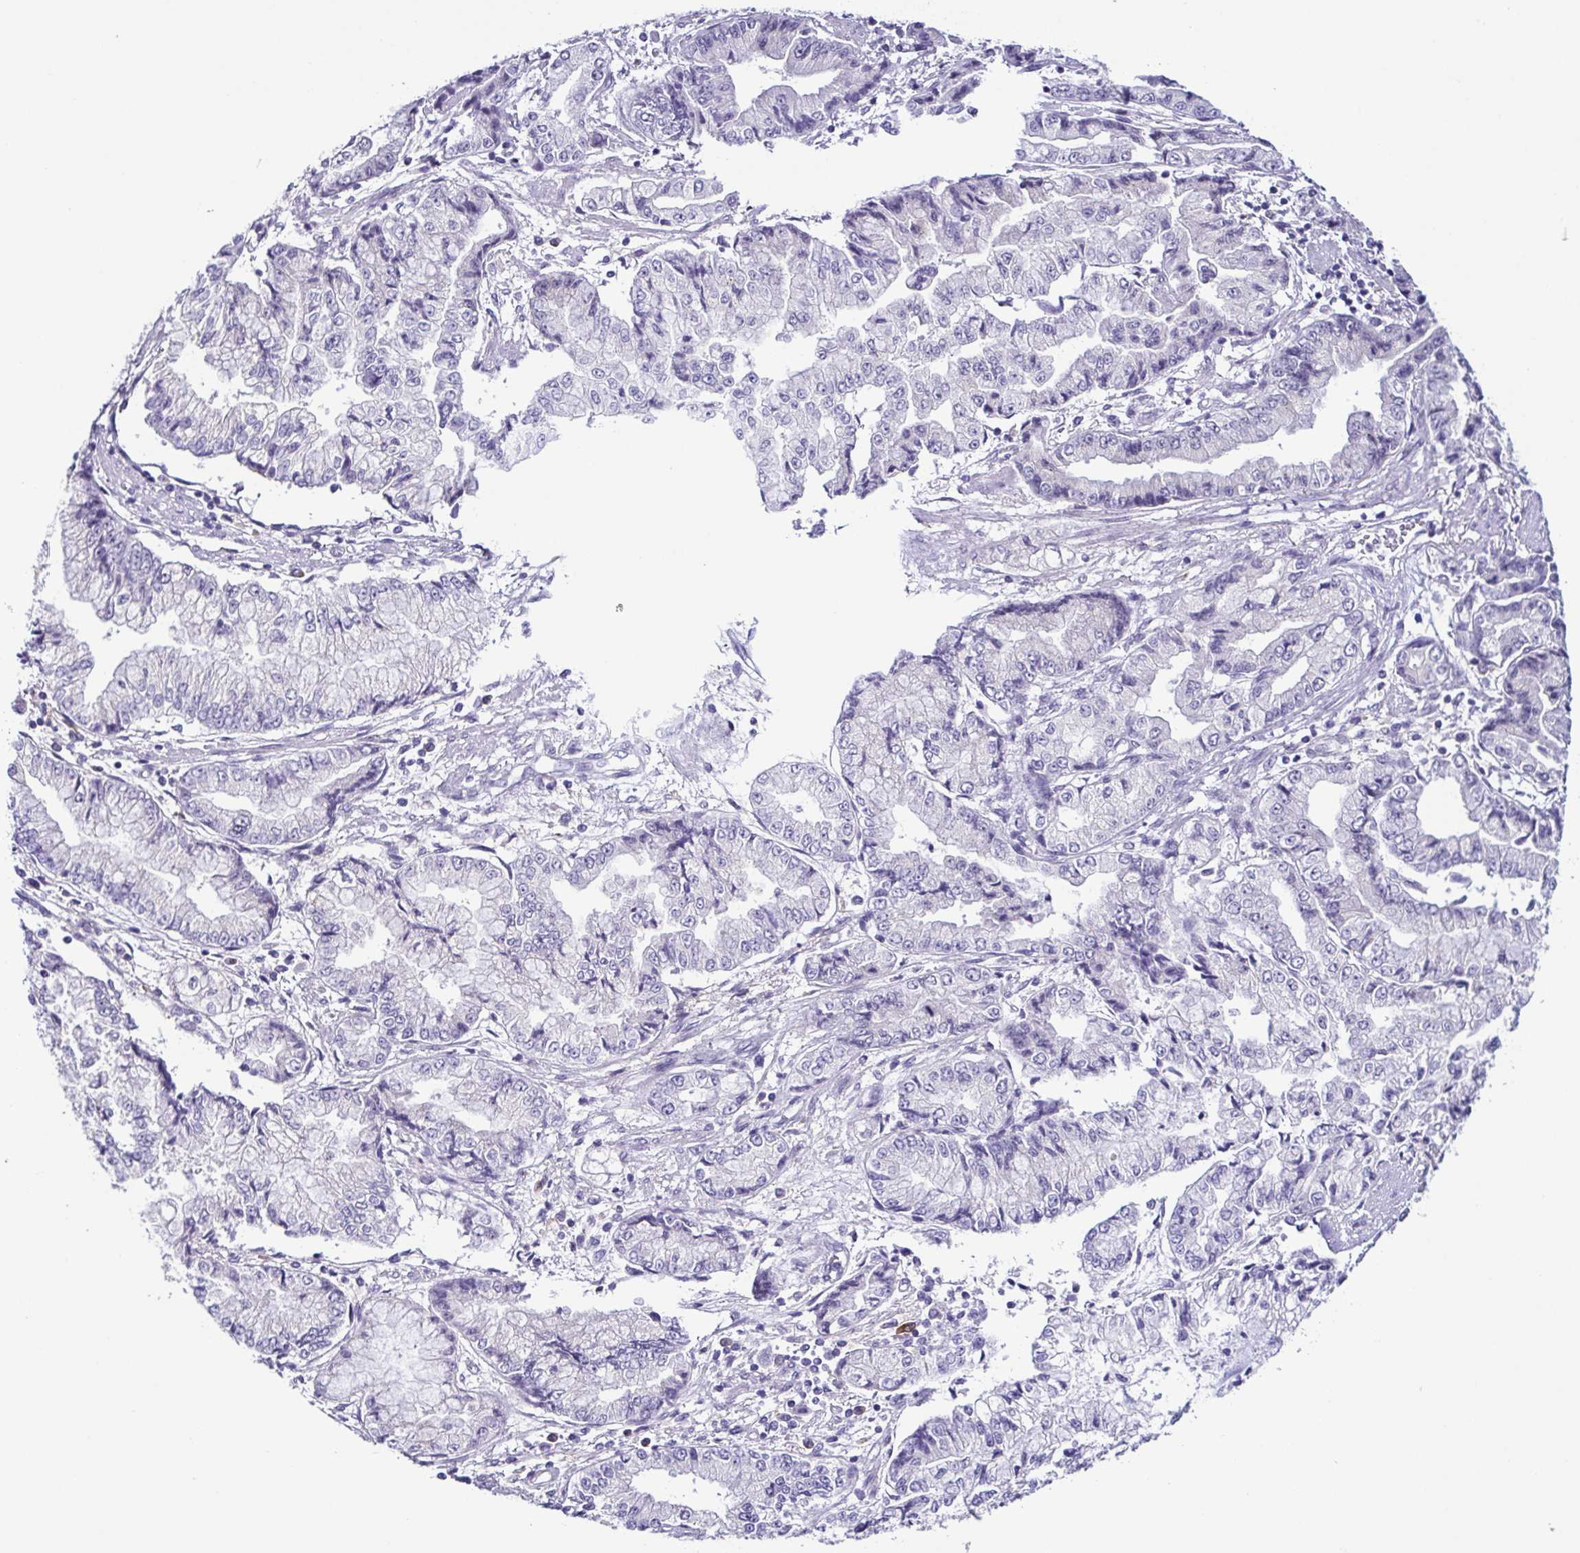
{"staining": {"intensity": "negative", "quantity": "none", "location": "none"}, "tissue": "stomach cancer", "cell_type": "Tumor cells", "image_type": "cancer", "snomed": [{"axis": "morphology", "description": "Adenocarcinoma, NOS"}, {"axis": "topography", "description": "Stomach, upper"}], "caption": "High magnification brightfield microscopy of stomach cancer stained with DAB (brown) and counterstained with hematoxylin (blue): tumor cells show no significant expression.", "gene": "TERT", "patient": {"sex": "female", "age": 74}}